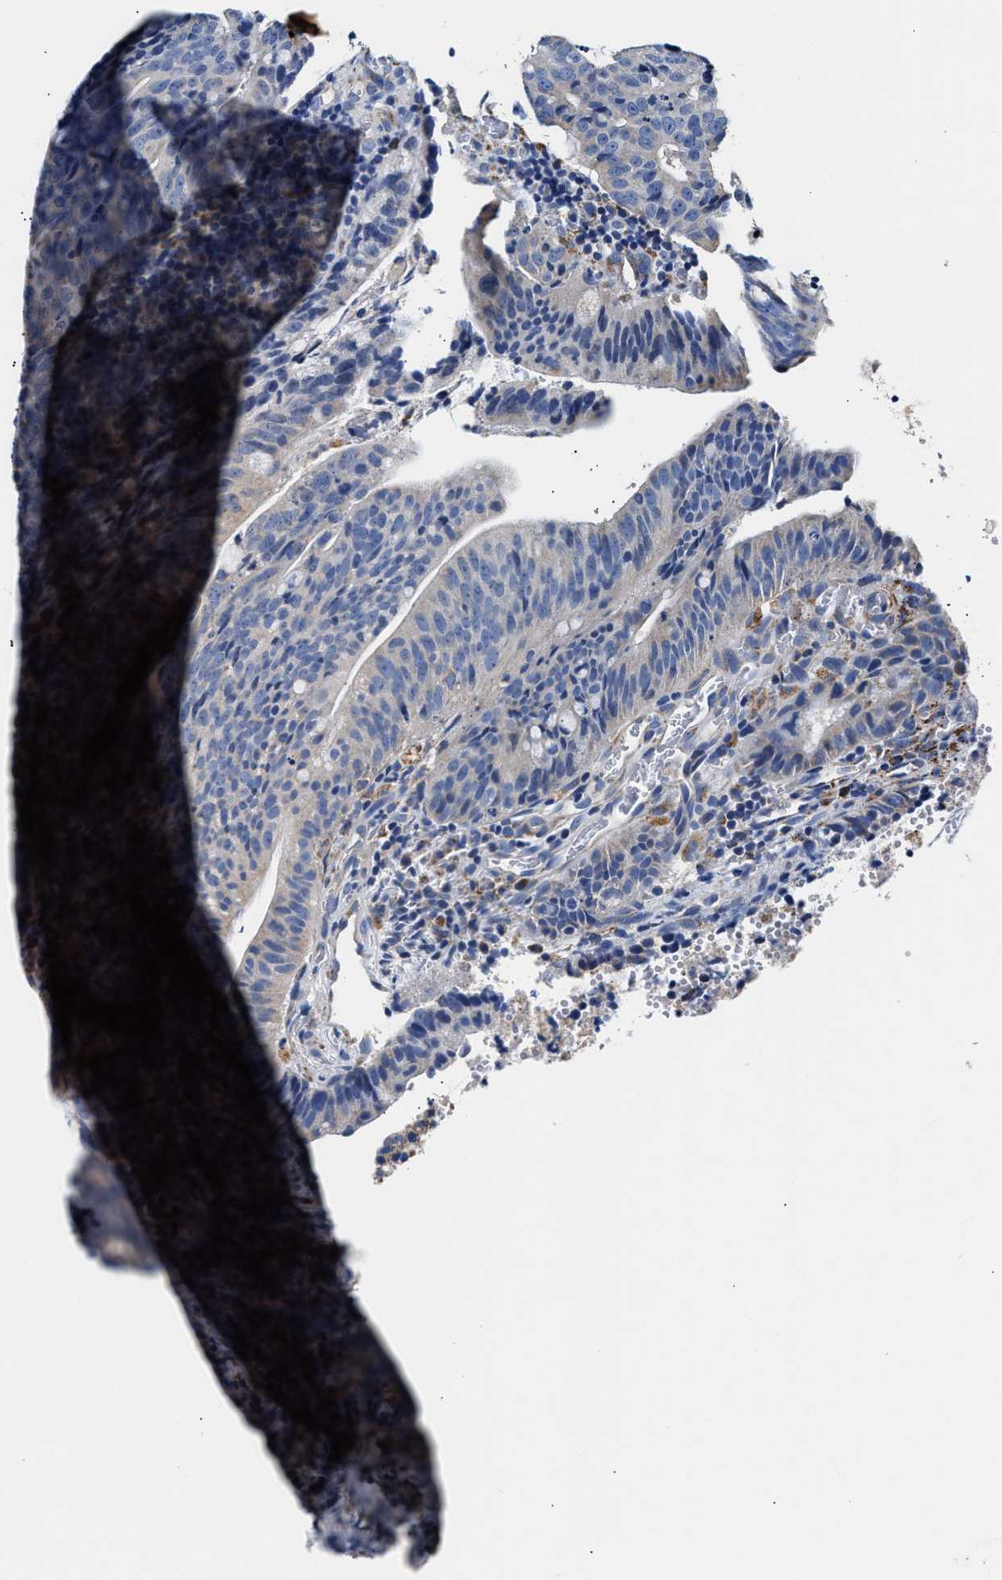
{"staining": {"intensity": "negative", "quantity": "none", "location": "none"}, "tissue": "colorectal cancer", "cell_type": "Tumor cells", "image_type": "cancer", "snomed": [{"axis": "morphology", "description": "Adenocarcinoma, NOS"}, {"axis": "topography", "description": "Colon"}], "caption": "Immunohistochemical staining of colorectal cancer shows no significant staining in tumor cells.", "gene": "ACADVL", "patient": {"sex": "female", "age": 66}}